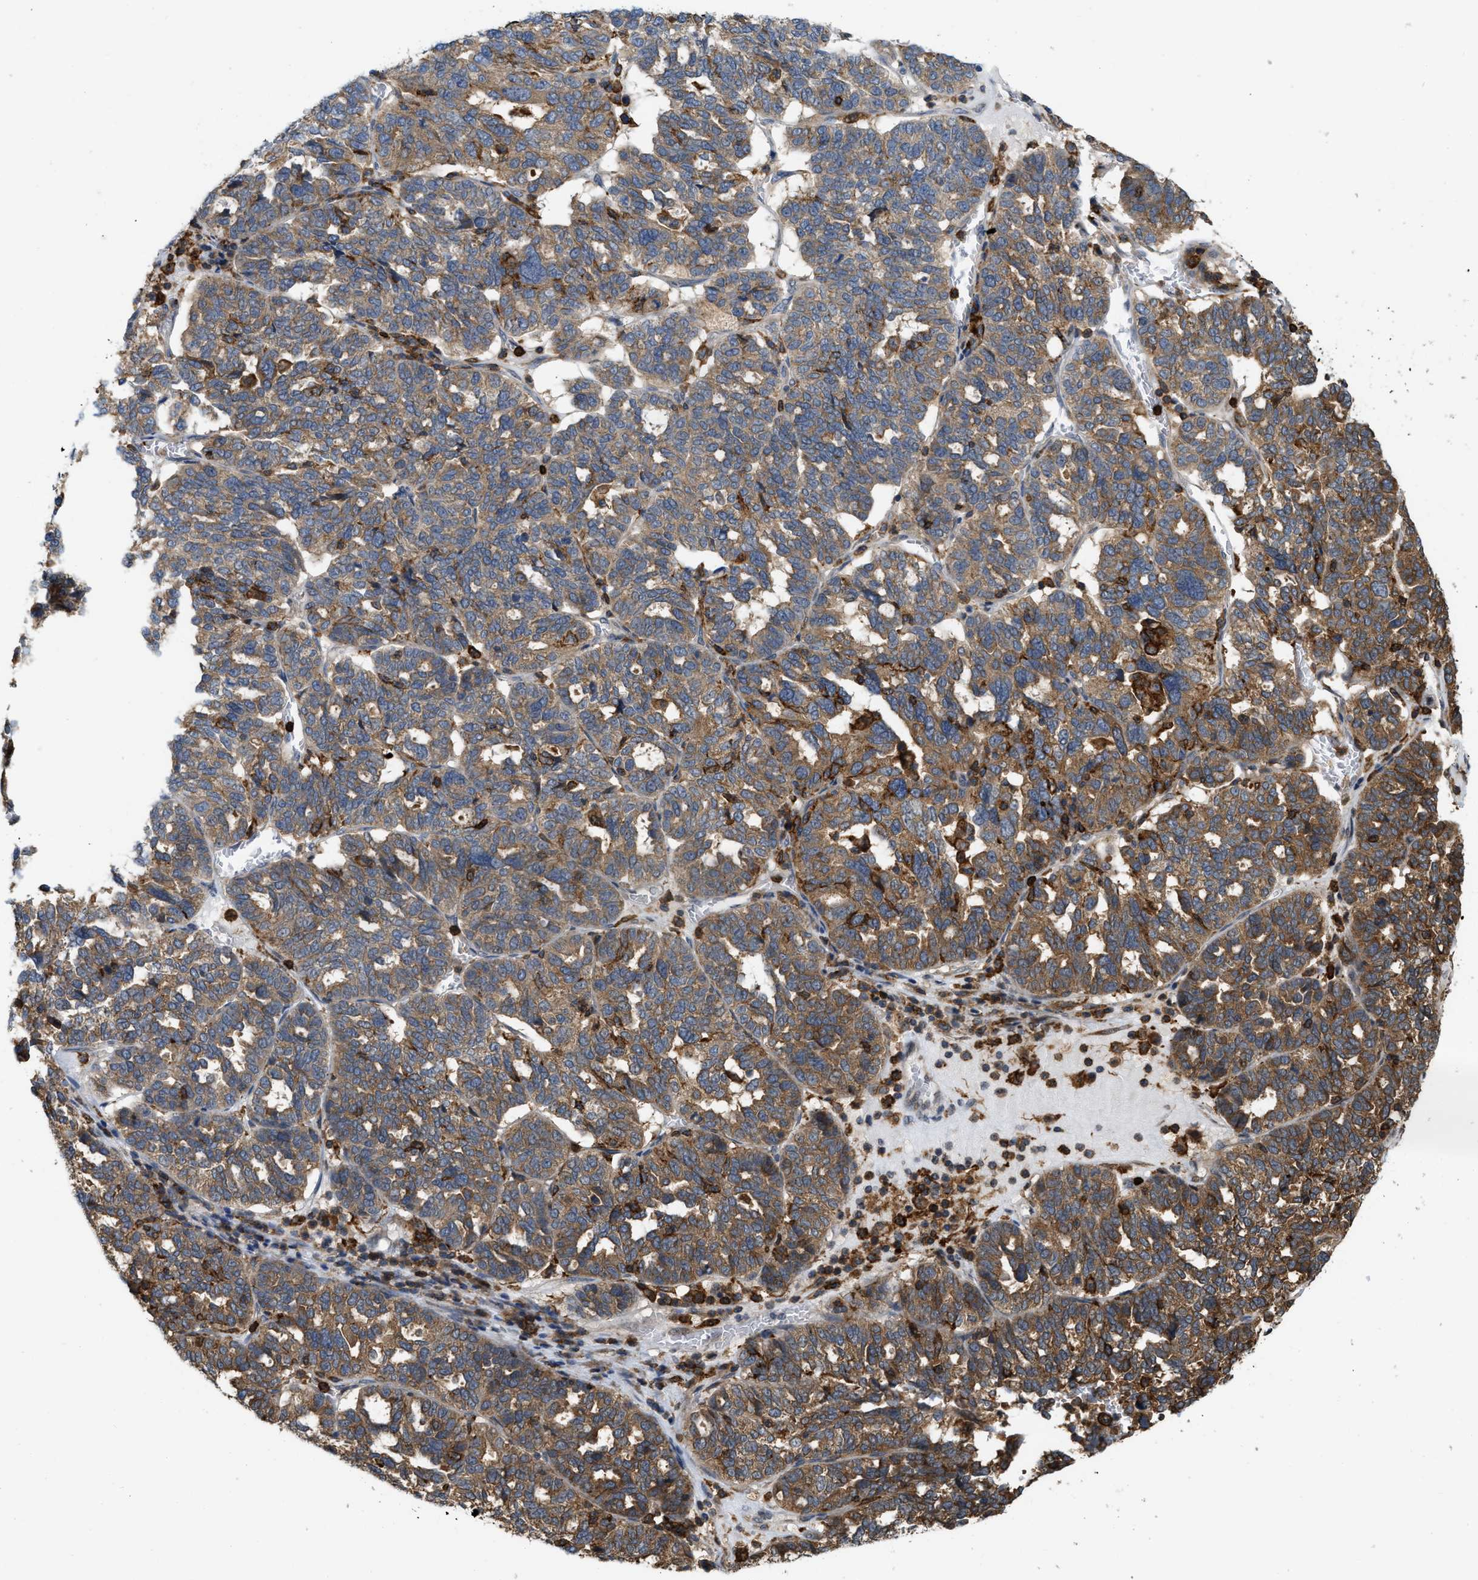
{"staining": {"intensity": "moderate", "quantity": ">75%", "location": "cytoplasmic/membranous"}, "tissue": "ovarian cancer", "cell_type": "Tumor cells", "image_type": "cancer", "snomed": [{"axis": "morphology", "description": "Cystadenocarcinoma, serous, NOS"}, {"axis": "topography", "description": "Ovary"}], "caption": "Ovarian cancer (serous cystadenocarcinoma) was stained to show a protein in brown. There is medium levels of moderate cytoplasmic/membranous staining in about >75% of tumor cells.", "gene": "IQCE", "patient": {"sex": "female", "age": 59}}